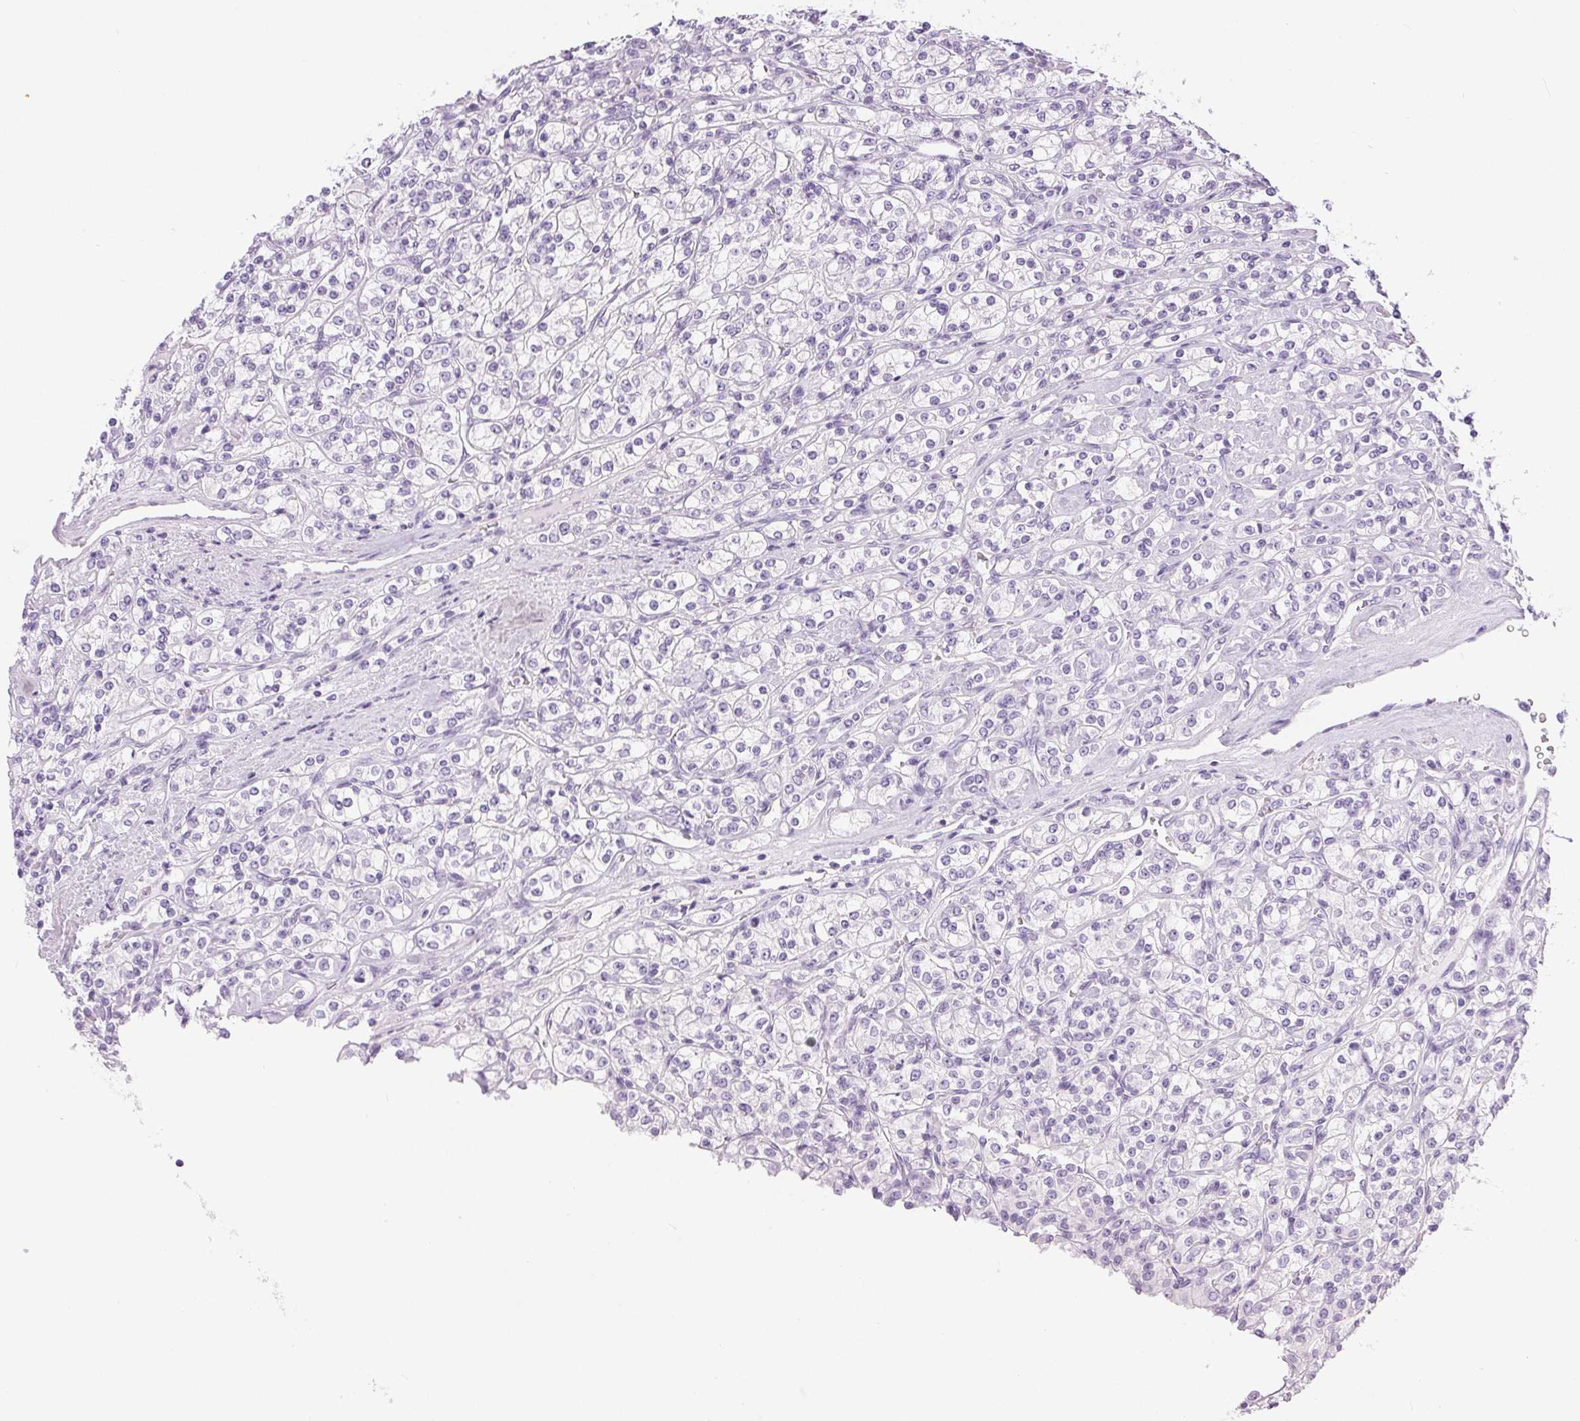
{"staining": {"intensity": "negative", "quantity": "none", "location": "none"}, "tissue": "renal cancer", "cell_type": "Tumor cells", "image_type": "cancer", "snomed": [{"axis": "morphology", "description": "Adenocarcinoma, NOS"}, {"axis": "topography", "description": "Kidney"}], "caption": "Immunohistochemical staining of renal adenocarcinoma demonstrates no significant expression in tumor cells.", "gene": "XDH", "patient": {"sex": "male", "age": 77}}